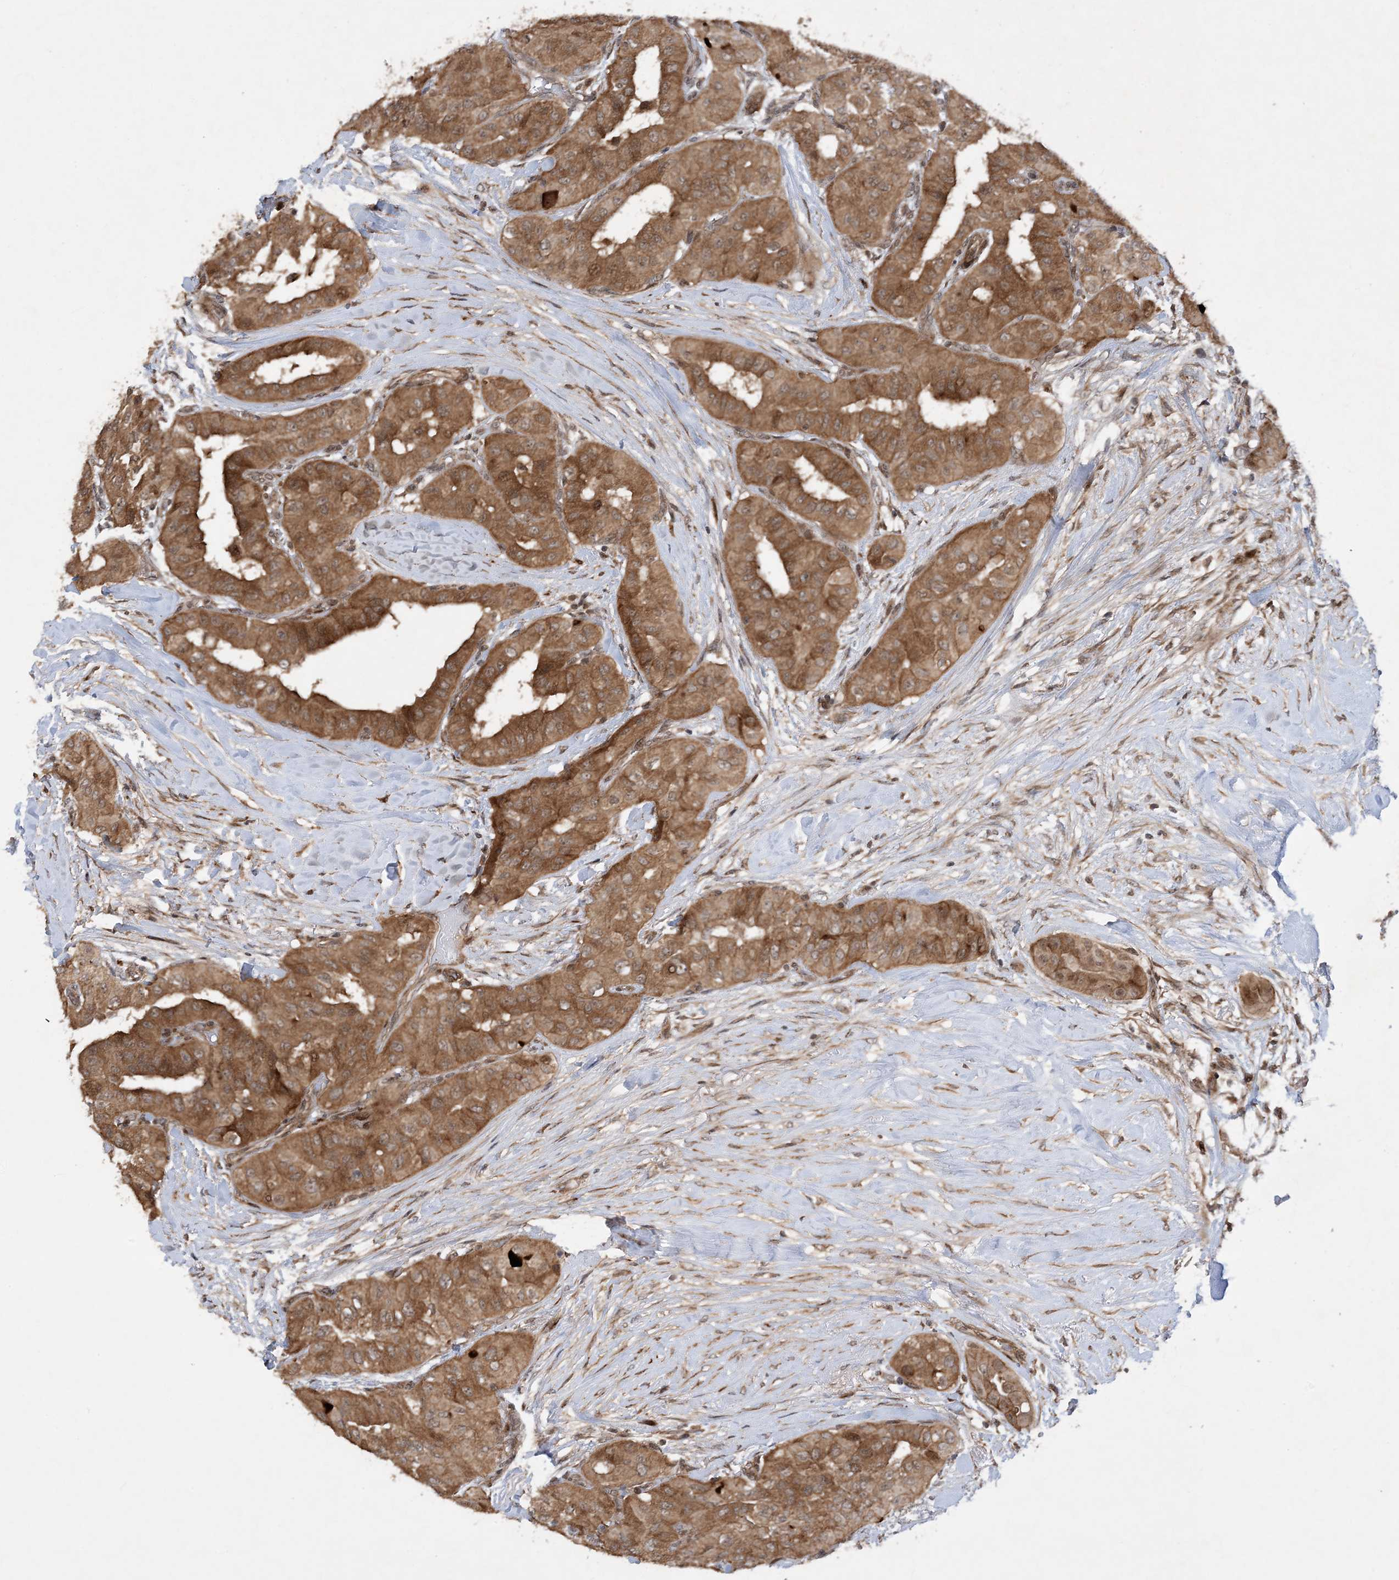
{"staining": {"intensity": "moderate", "quantity": ">75%", "location": "cytoplasmic/membranous"}, "tissue": "thyroid cancer", "cell_type": "Tumor cells", "image_type": "cancer", "snomed": [{"axis": "morphology", "description": "Papillary adenocarcinoma, NOS"}, {"axis": "topography", "description": "Thyroid gland"}], "caption": "Thyroid cancer (papillary adenocarcinoma) stained with a brown dye reveals moderate cytoplasmic/membranous positive positivity in about >75% of tumor cells.", "gene": "HEMK1", "patient": {"sex": "female", "age": 59}}